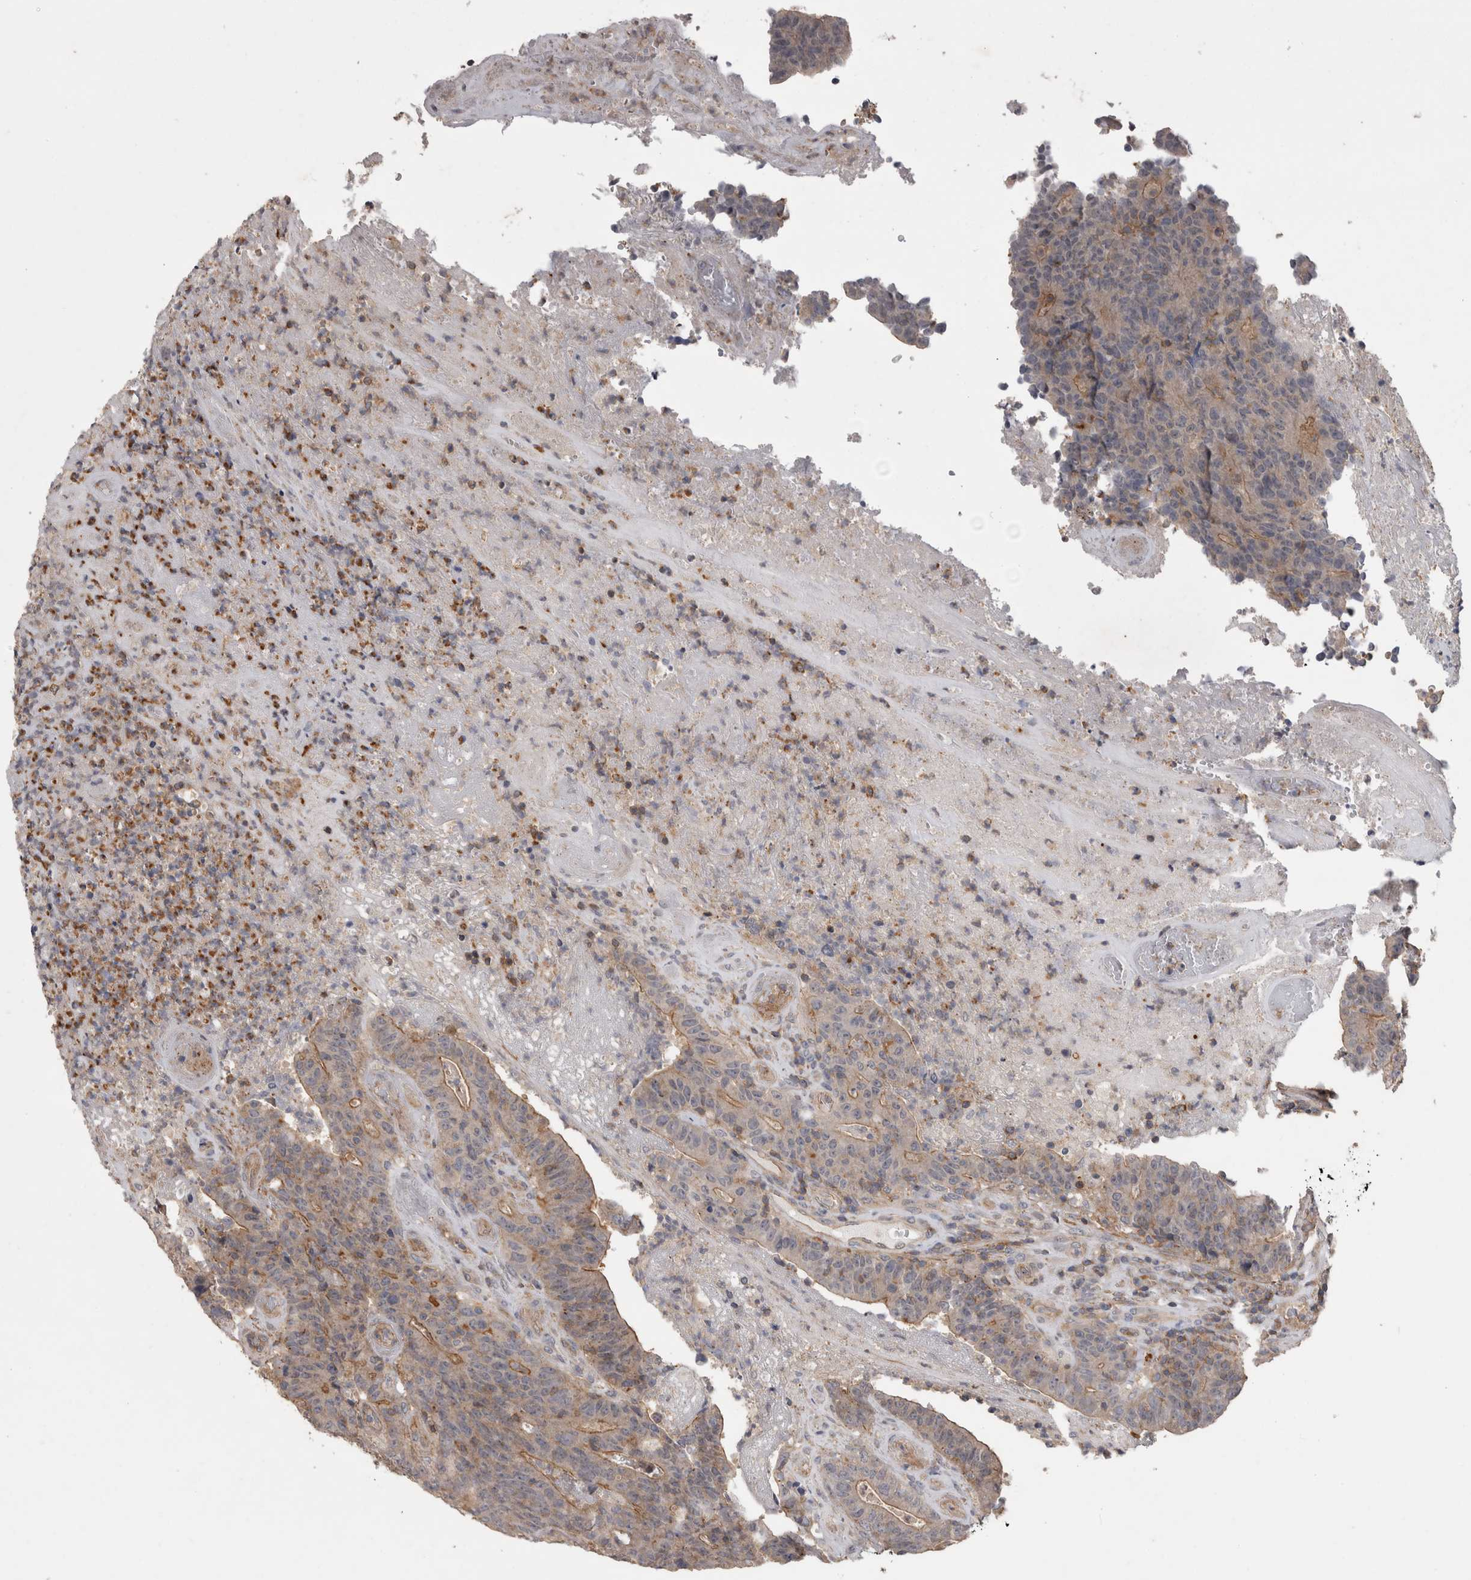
{"staining": {"intensity": "moderate", "quantity": "<25%", "location": "cytoplasmic/membranous"}, "tissue": "colorectal cancer", "cell_type": "Tumor cells", "image_type": "cancer", "snomed": [{"axis": "morphology", "description": "Normal tissue, NOS"}, {"axis": "morphology", "description": "Adenocarcinoma, NOS"}, {"axis": "topography", "description": "Colon"}], "caption": "Immunohistochemistry (IHC) histopathology image of neoplastic tissue: colorectal cancer (adenocarcinoma) stained using IHC displays low levels of moderate protein expression localized specifically in the cytoplasmic/membranous of tumor cells, appearing as a cytoplasmic/membranous brown color.", "gene": "SPATA48", "patient": {"sex": "female", "age": 75}}